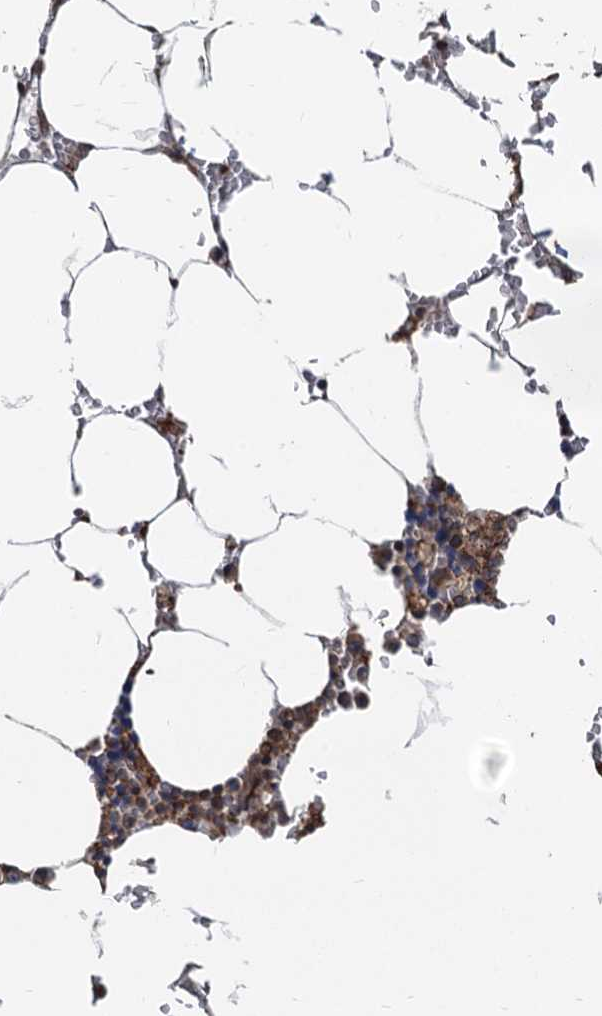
{"staining": {"intensity": "strong", "quantity": ">75%", "location": "cytoplasmic/membranous"}, "tissue": "bone marrow", "cell_type": "Hematopoietic cells", "image_type": "normal", "snomed": [{"axis": "morphology", "description": "Normal tissue, NOS"}, {"axis": "topography", "description": "Bone marrow"}], "caption": "High-power microscopy captured an IHC micrograph of normal bone marrow, revealing strong cytoplasmic/membranous positivity in about >75% of hematopoietic cells. The staining was performed using DAB (3,3'-diaminobenzidine), with brown indicating positive protein expression. Nuclei are stained blue with hematoxylin.", "gene": "STIM1", "patient": {"sex": "male", "age": 70}}